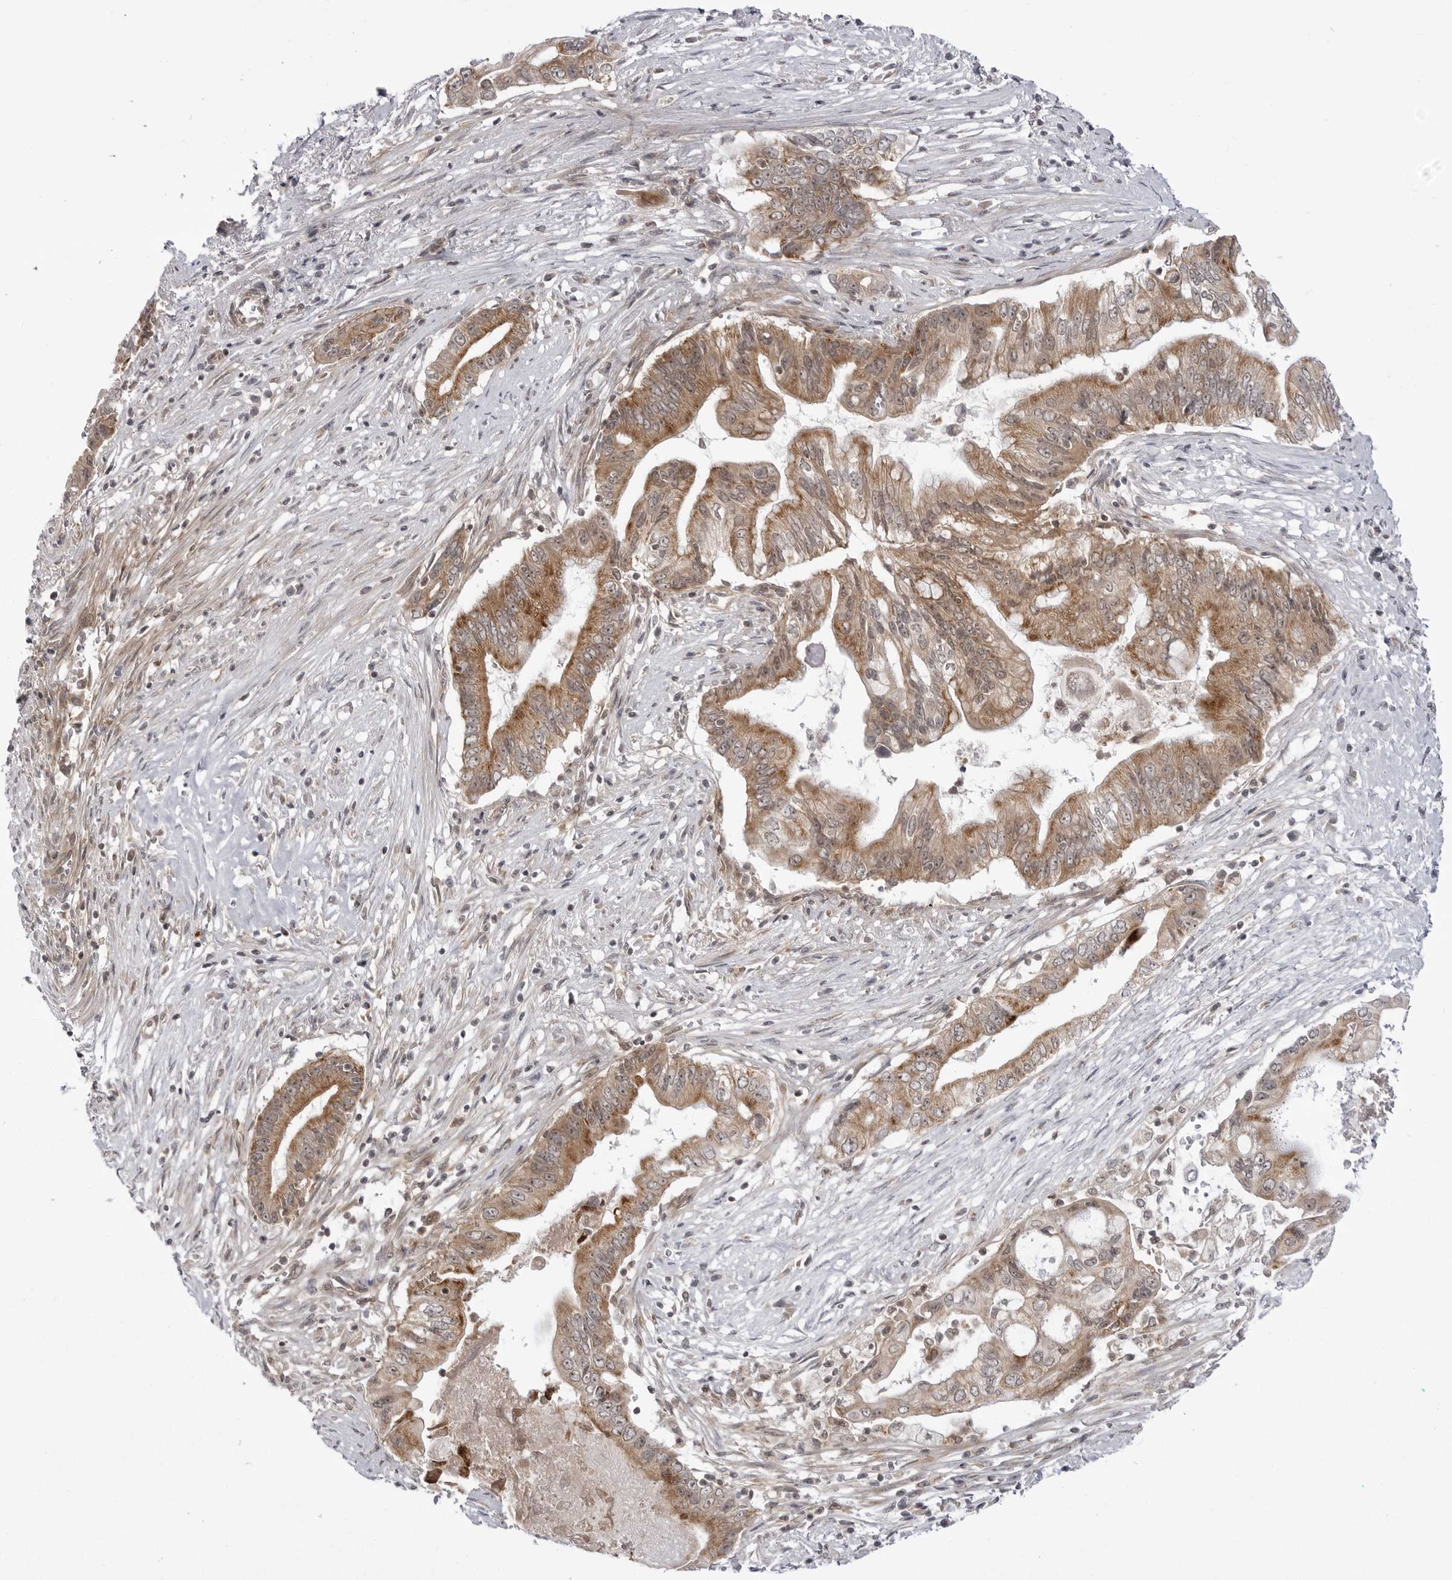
{"staining": {"intensity": "moderate", "quantity": ">75%", "location": "cytoplasmic/membranous"}, "tissue": "pancreatic cancer", "cell_type": "Tumor cells", "image_type": "cancer", "snomed": [{"axis": "morphology", "description": "Adenocarcinoma, NOS"}, {"axis": "topography", "description": "Pancreas"}], "caption": "The immunohistochemical stain shows moderate cytoplasmic/membranous positivity in tumor cells of pancreatic cancer (adenocarcinoma) tissue.", "gene": "CCDC18", "patient": {"sex": "male", "age": 78}}